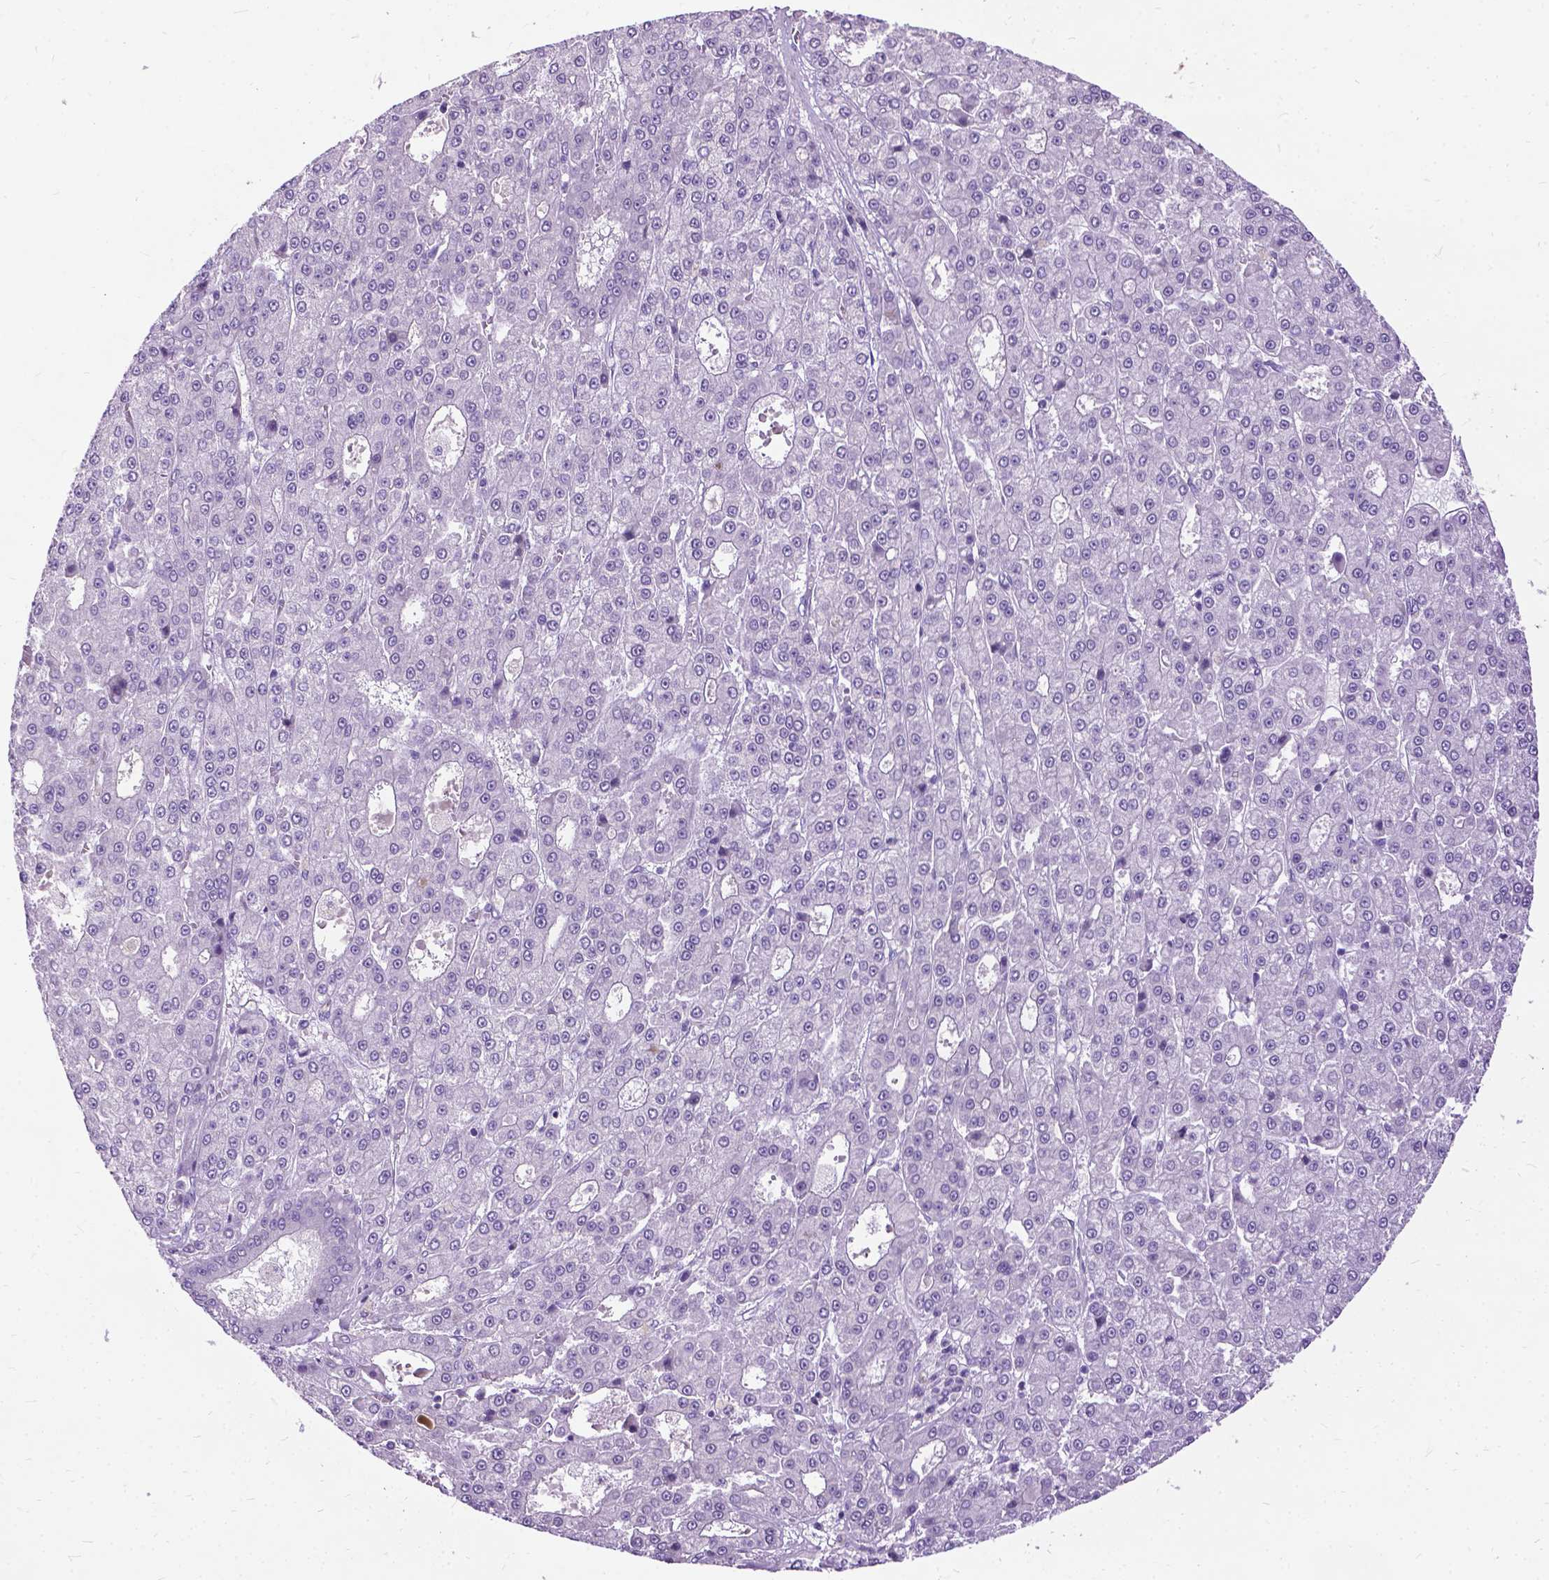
{"staining": {"intensity": "negative", "quantity": "none", "location": "none"}, "tissue": "liver cancer", "cell_type": "Tumor cells", "image_type": "cancer", "snomed": [{"axis": "morphology", "description": "Carcinoma, Hepatocellular, NOS"}, {"axis": "topography", "description": "Liver"}], "caption": "Tumor cells show no significant expression in liver cancer.", "gene": "PROB1", "patient": {"sex": "male", "age": 70}}